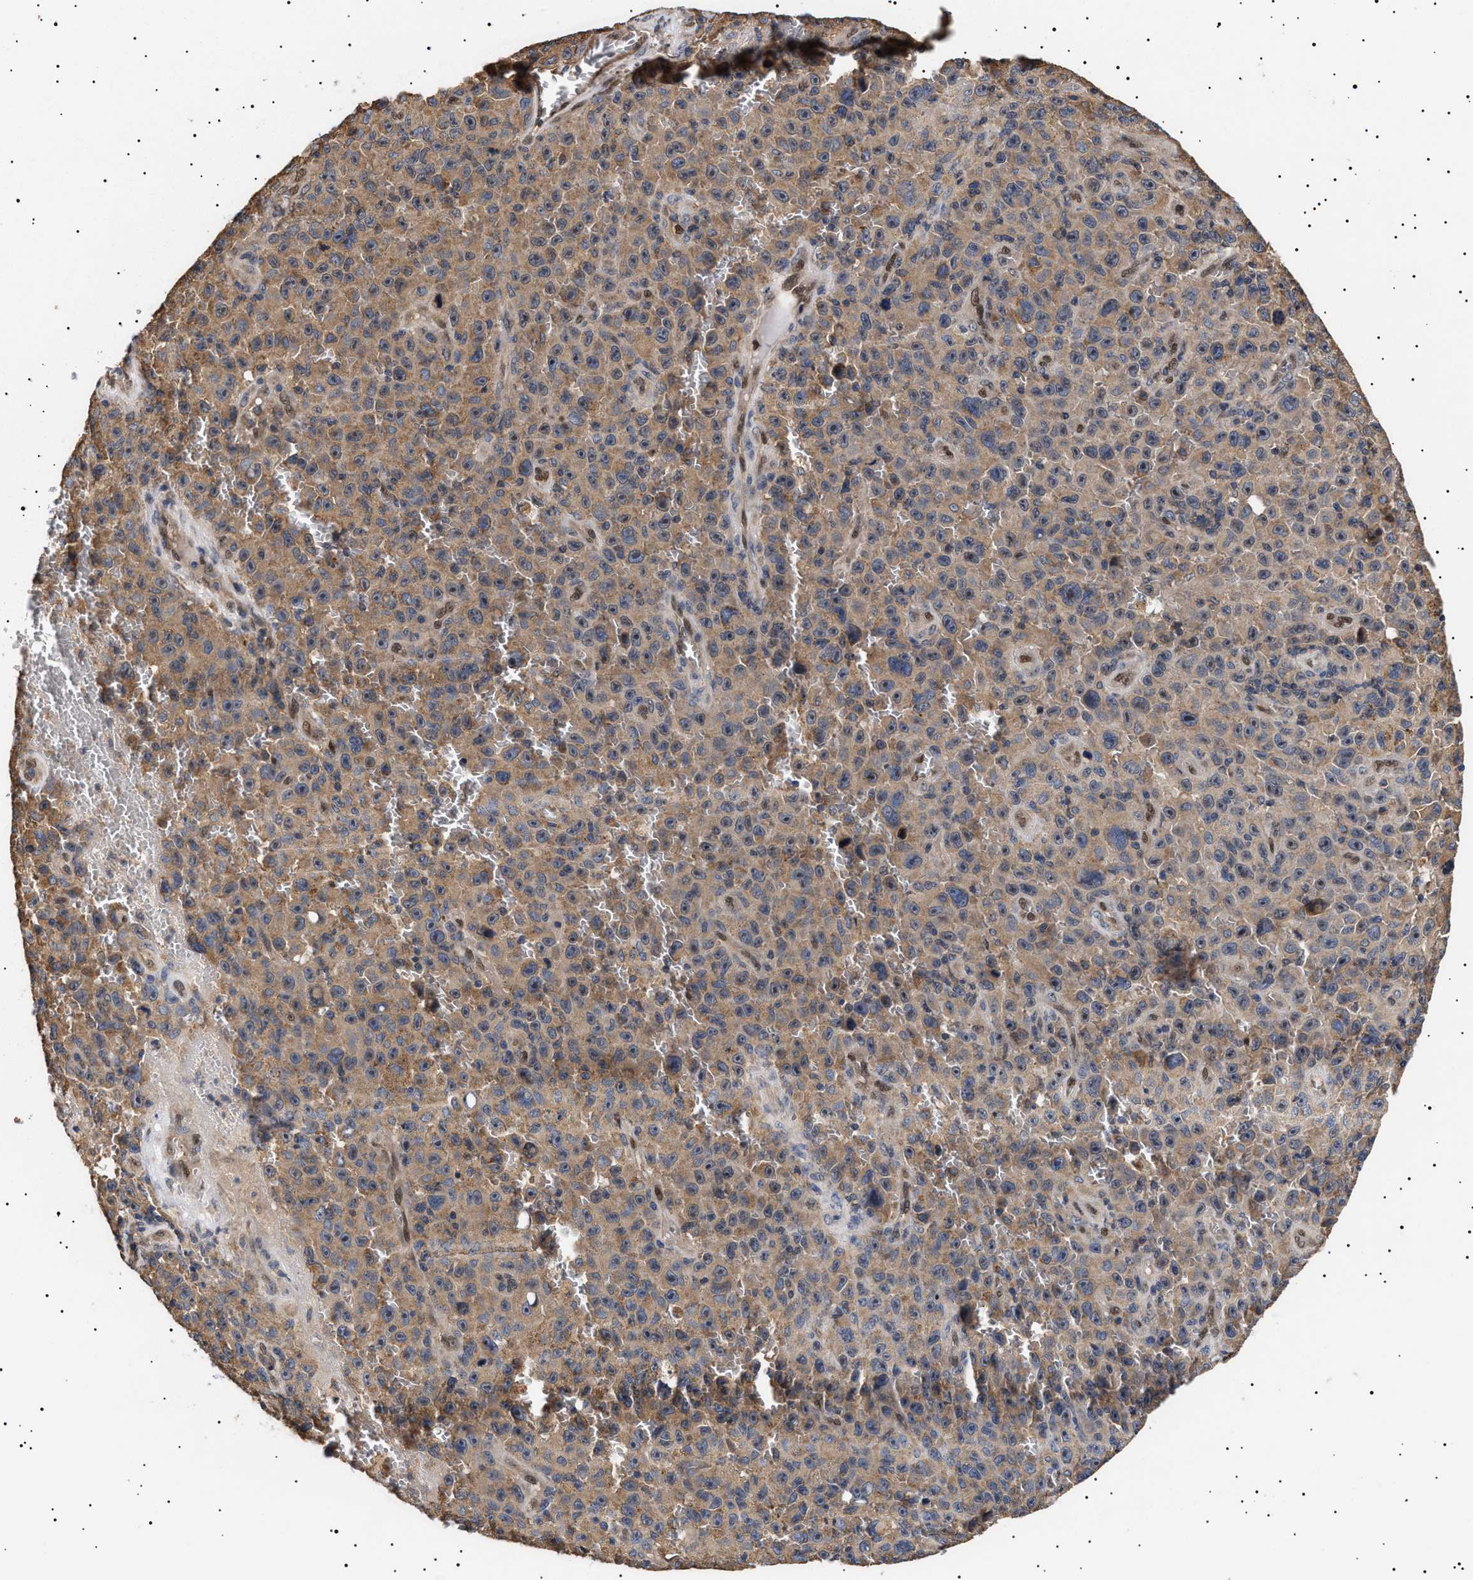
{"staining": {"intensity": "moderate", "quantity": ">75%", "location": "cytoplasmic/membranous"}, "tissue": "melanoma", "cell_type": "Tumor cells", "image_type": "cancer", "snomed": [{"axis": "morphology", "description": "Malignant melanoma, NOS"}, {"axis": "topography", "description": "Skin"}], "caption": "Malignant melanoma stained with a brown dye demonstrates moderate cytoplasmic/membranous positive expression in approximately >75% of tumor cells.", "gene": "KRBA1", "patient": {"sex": "female", "age": 82}}